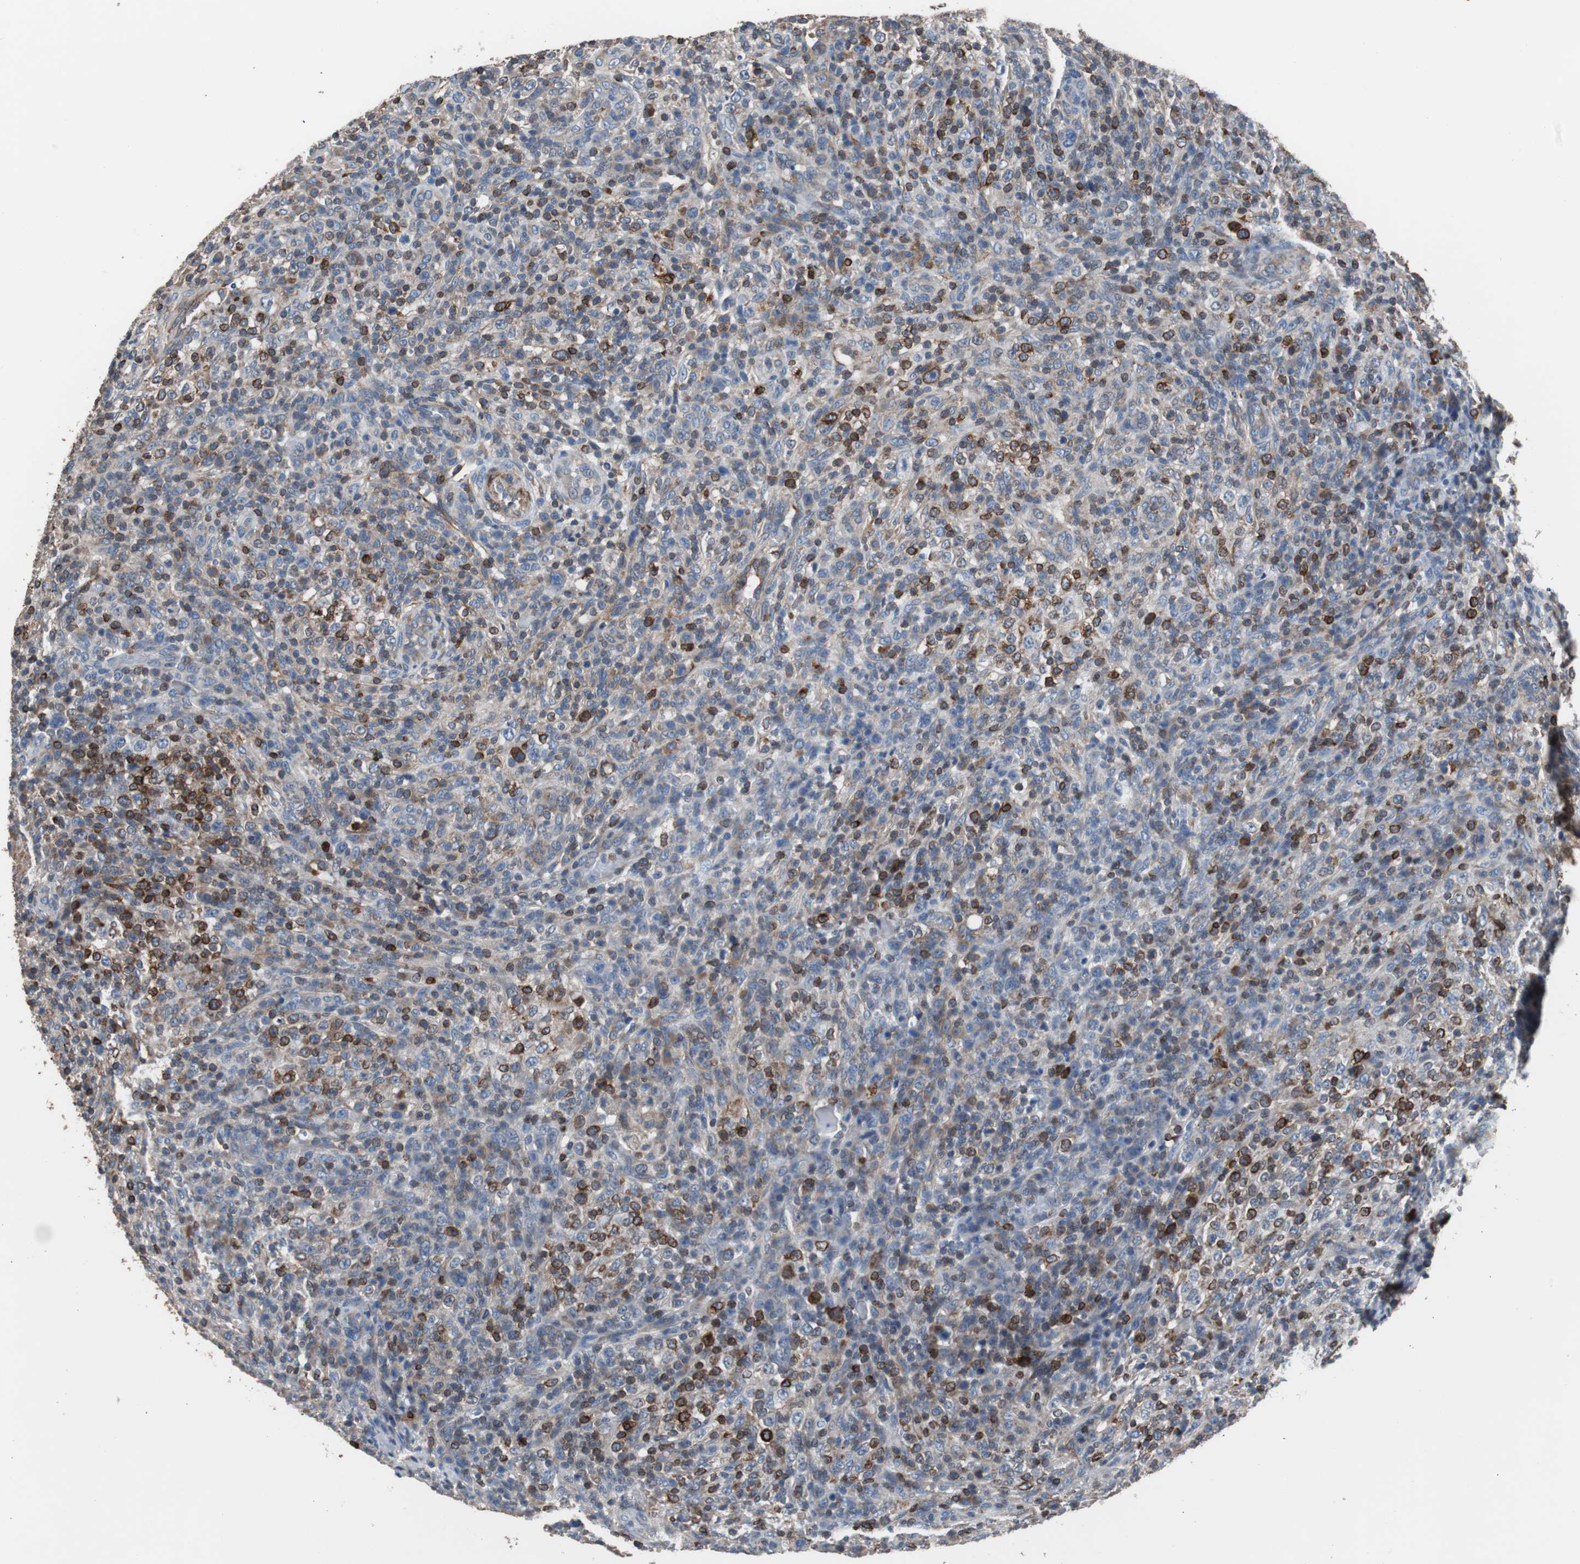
{"staining": {"intensity": "strong", "quantity": "25%-75%", "location": "cytoplasmic/membranous"}, "tissue": "lymphoma", "cell_type": "Tumor cells", "image_type": "cancer", "snomed": [{"axis": "morphology", "description": "Malignant lymphoma, non-Hodgkin's type, High grade"}, {"axis": "topography", "description": "Lymph node"}], "caption": "Immunohistochemistry histopathology image of neoplastic tissue: lymphoma stained using immunohistochemistry demonstrates high levels of strong protein expression localized specifically in the cytoplasmic/membranous of tumor cells, appearing as a cytoplasmic/membranous brown color.", "gene": "PBXIP1", "patient": {"sex": "female", "age": 76}}